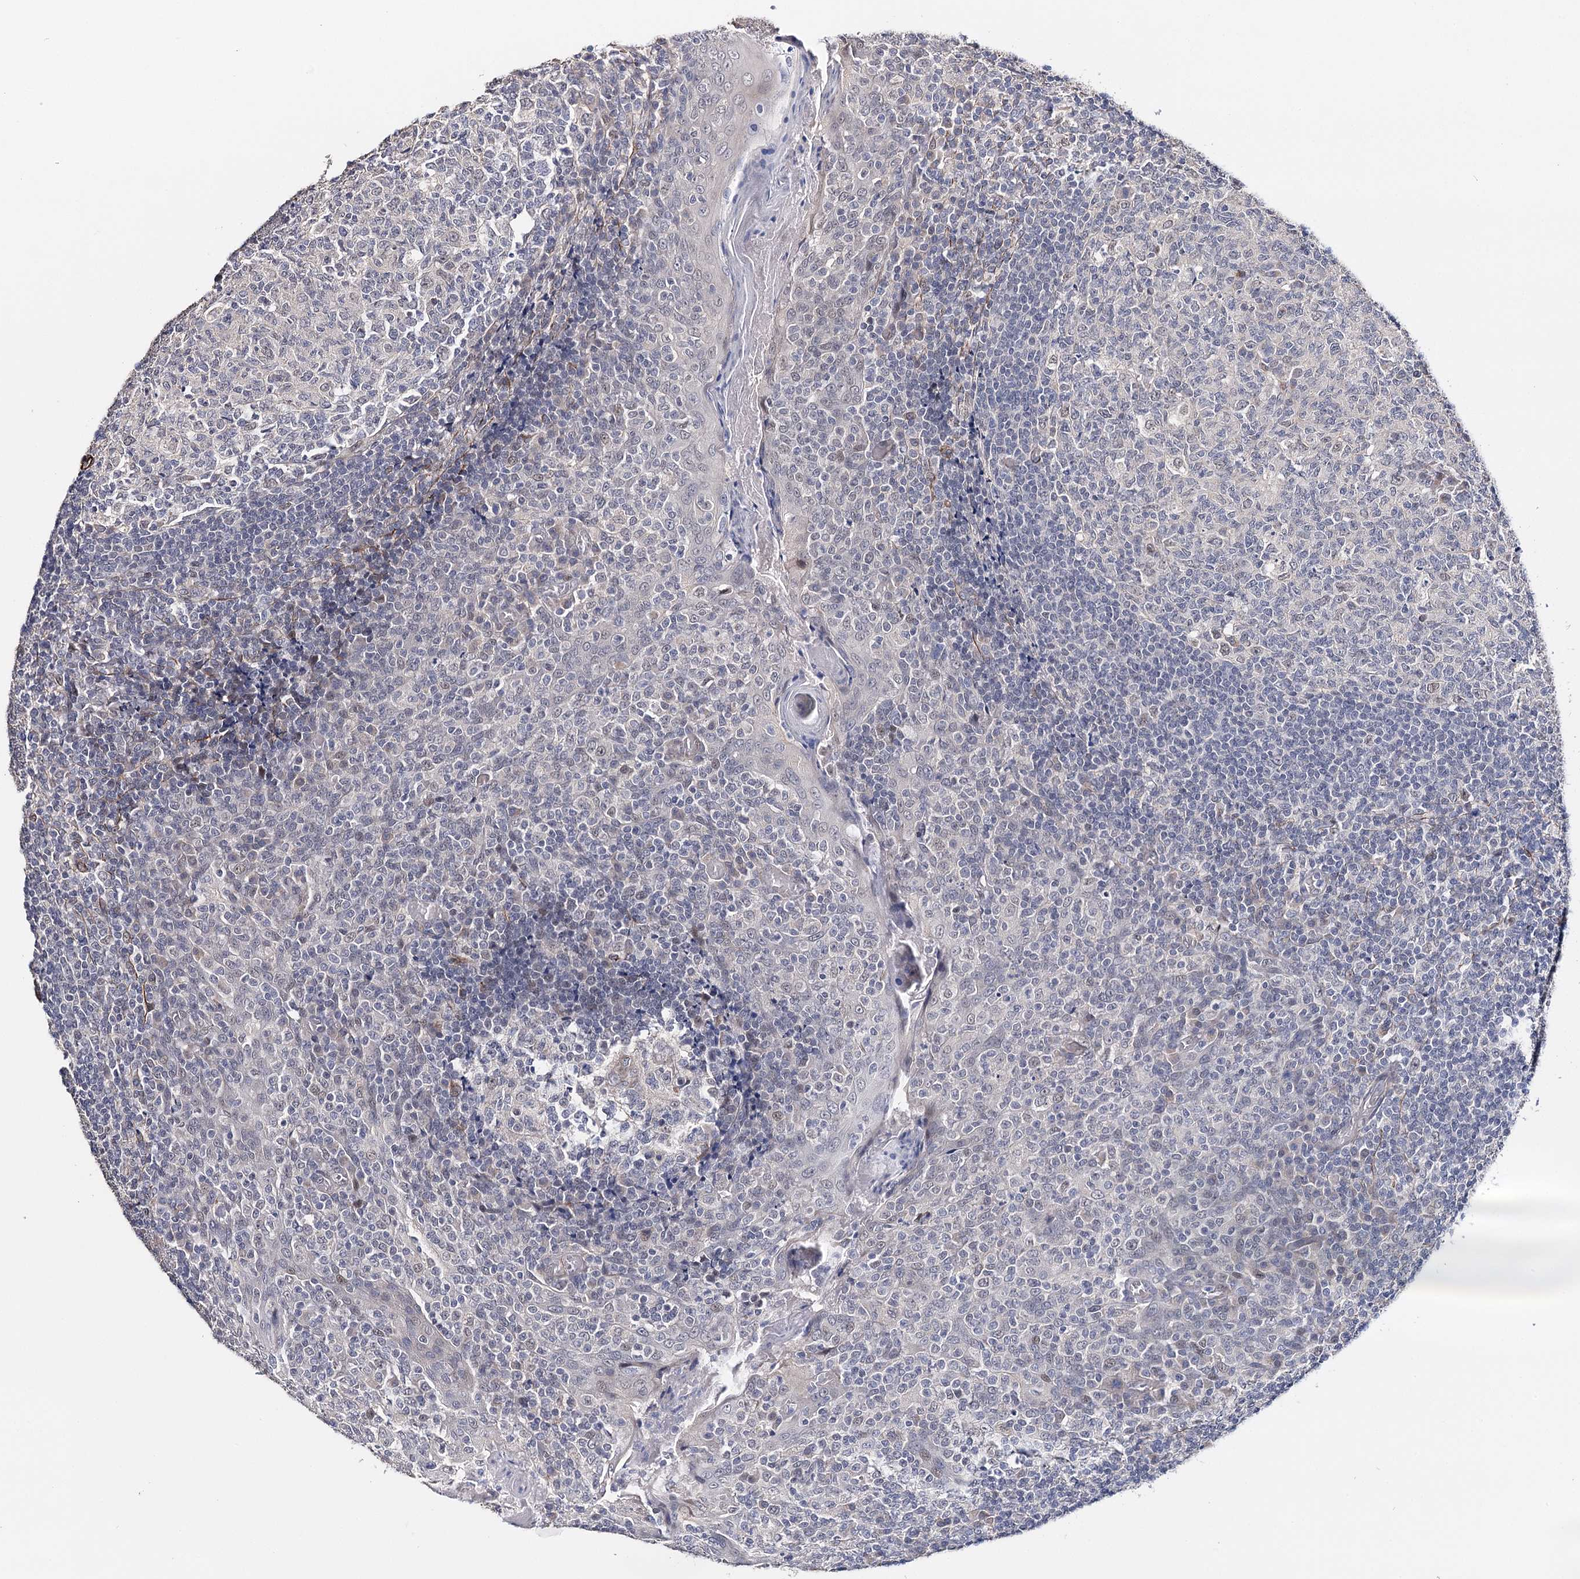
{"staining": {"intensity": "weak", "quantity": "<25%", "location": "nuclear"}, "tissue": "tonsil", "cell_type": "Germinal center cells", "image_type": "normal", "snomed": [{"axis": "morphology", "description": "Normal tissue, NOS"}, {"axis": "topography", "description": "Tonsil"}], "caption": "A photomicrograph of tonsil stained for a protein displays no brown staining in germinal center cells.", "gene": "CFAP46", "patient": {"sex": "female", "age": 19}}